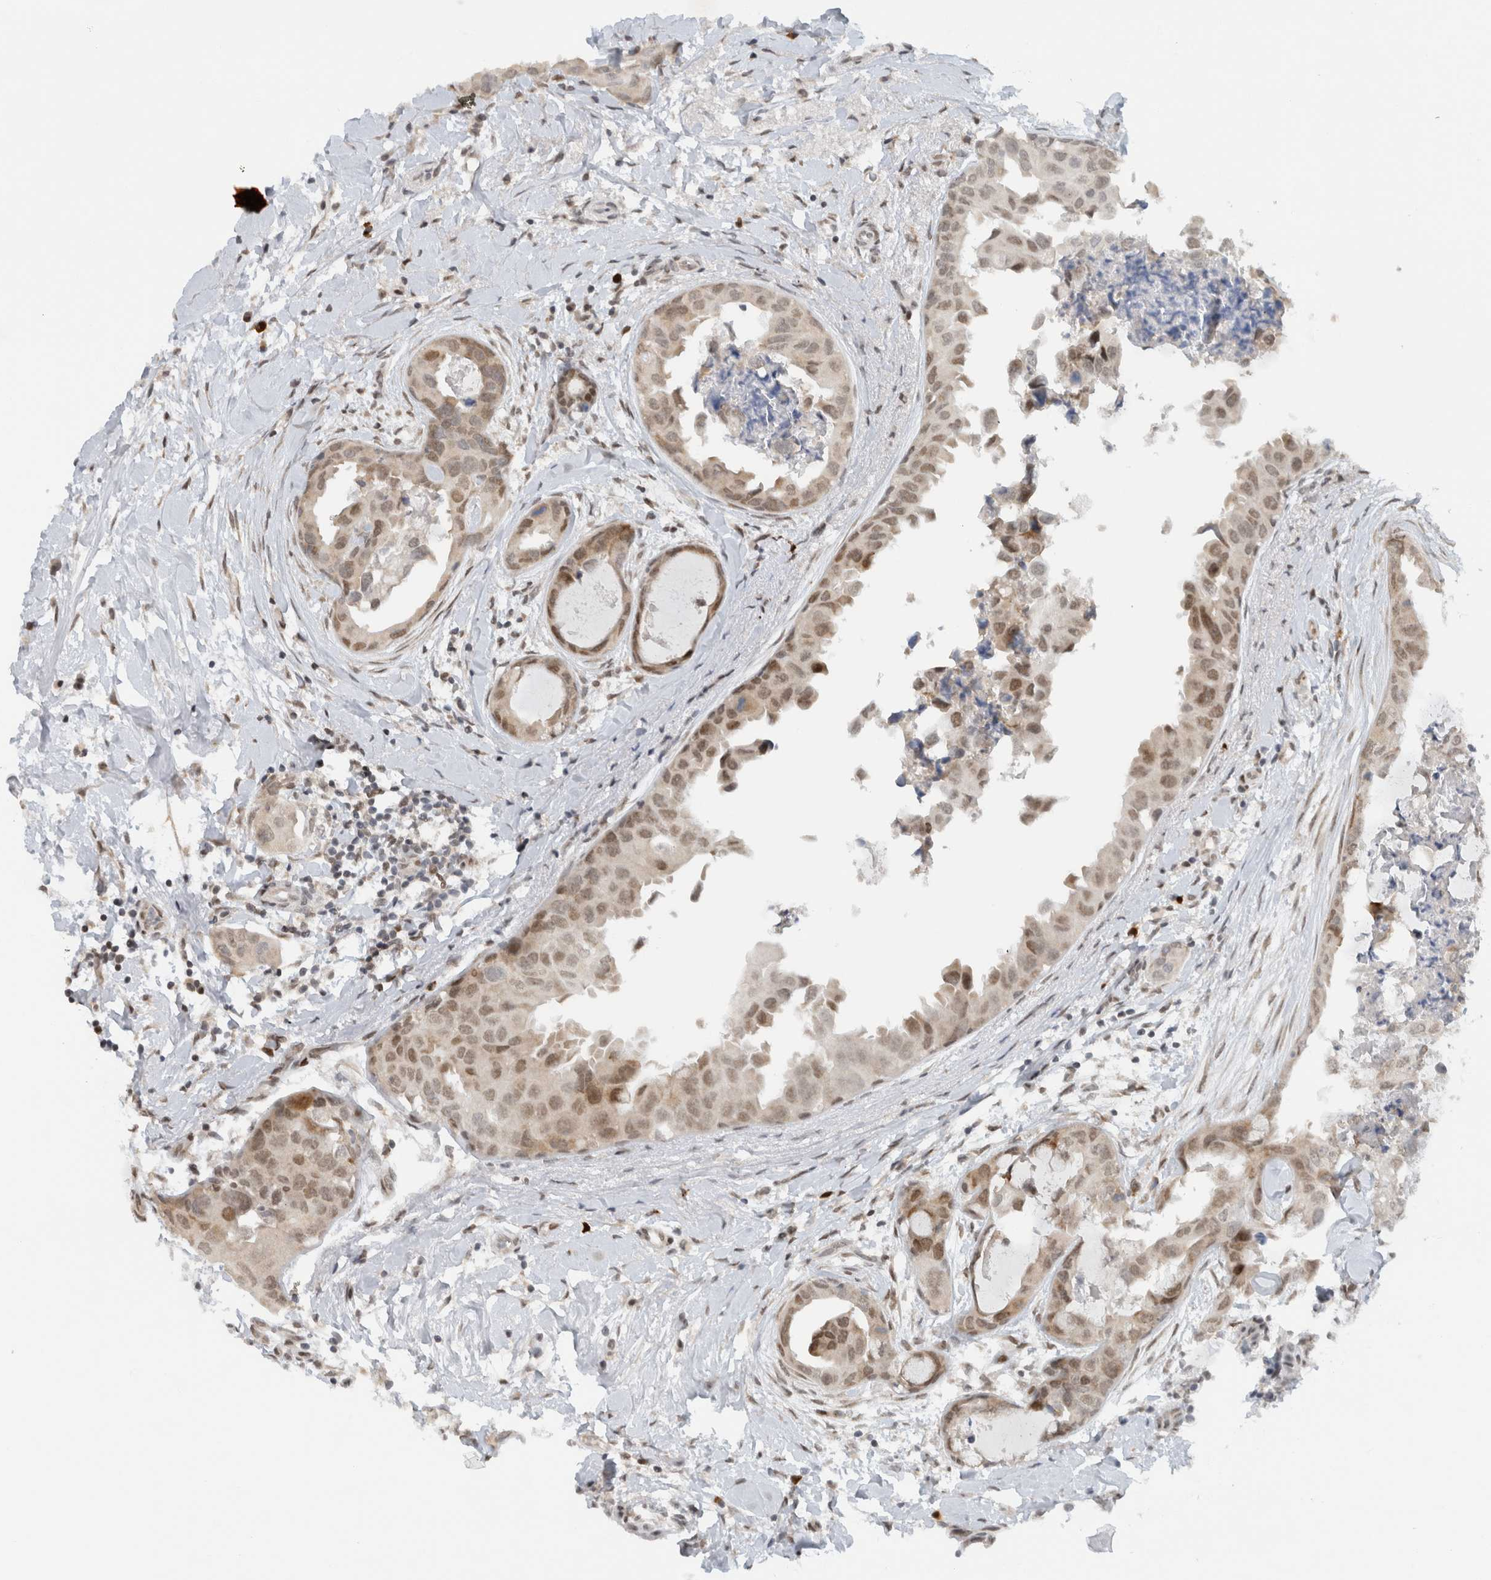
{"staining": {"intensity": "moderate", "quantity": ">75%", "location": "nuclear"}, "tissue": "breast cancer", "cell_type": "Tumor cells", "image_type": "cancer", "snomed": [{"axis": "morphology", "description": "Duct carcinoma"}, {"axis": "topography", "description": "Breast"}], "caption": "Immunohistochemical staining of human breast cancer reveals moderate nuclear protein staining in about >75% of tumor cells.", "gene": "HNRNPR", "patient": {"sex": "female", "age": 40}}